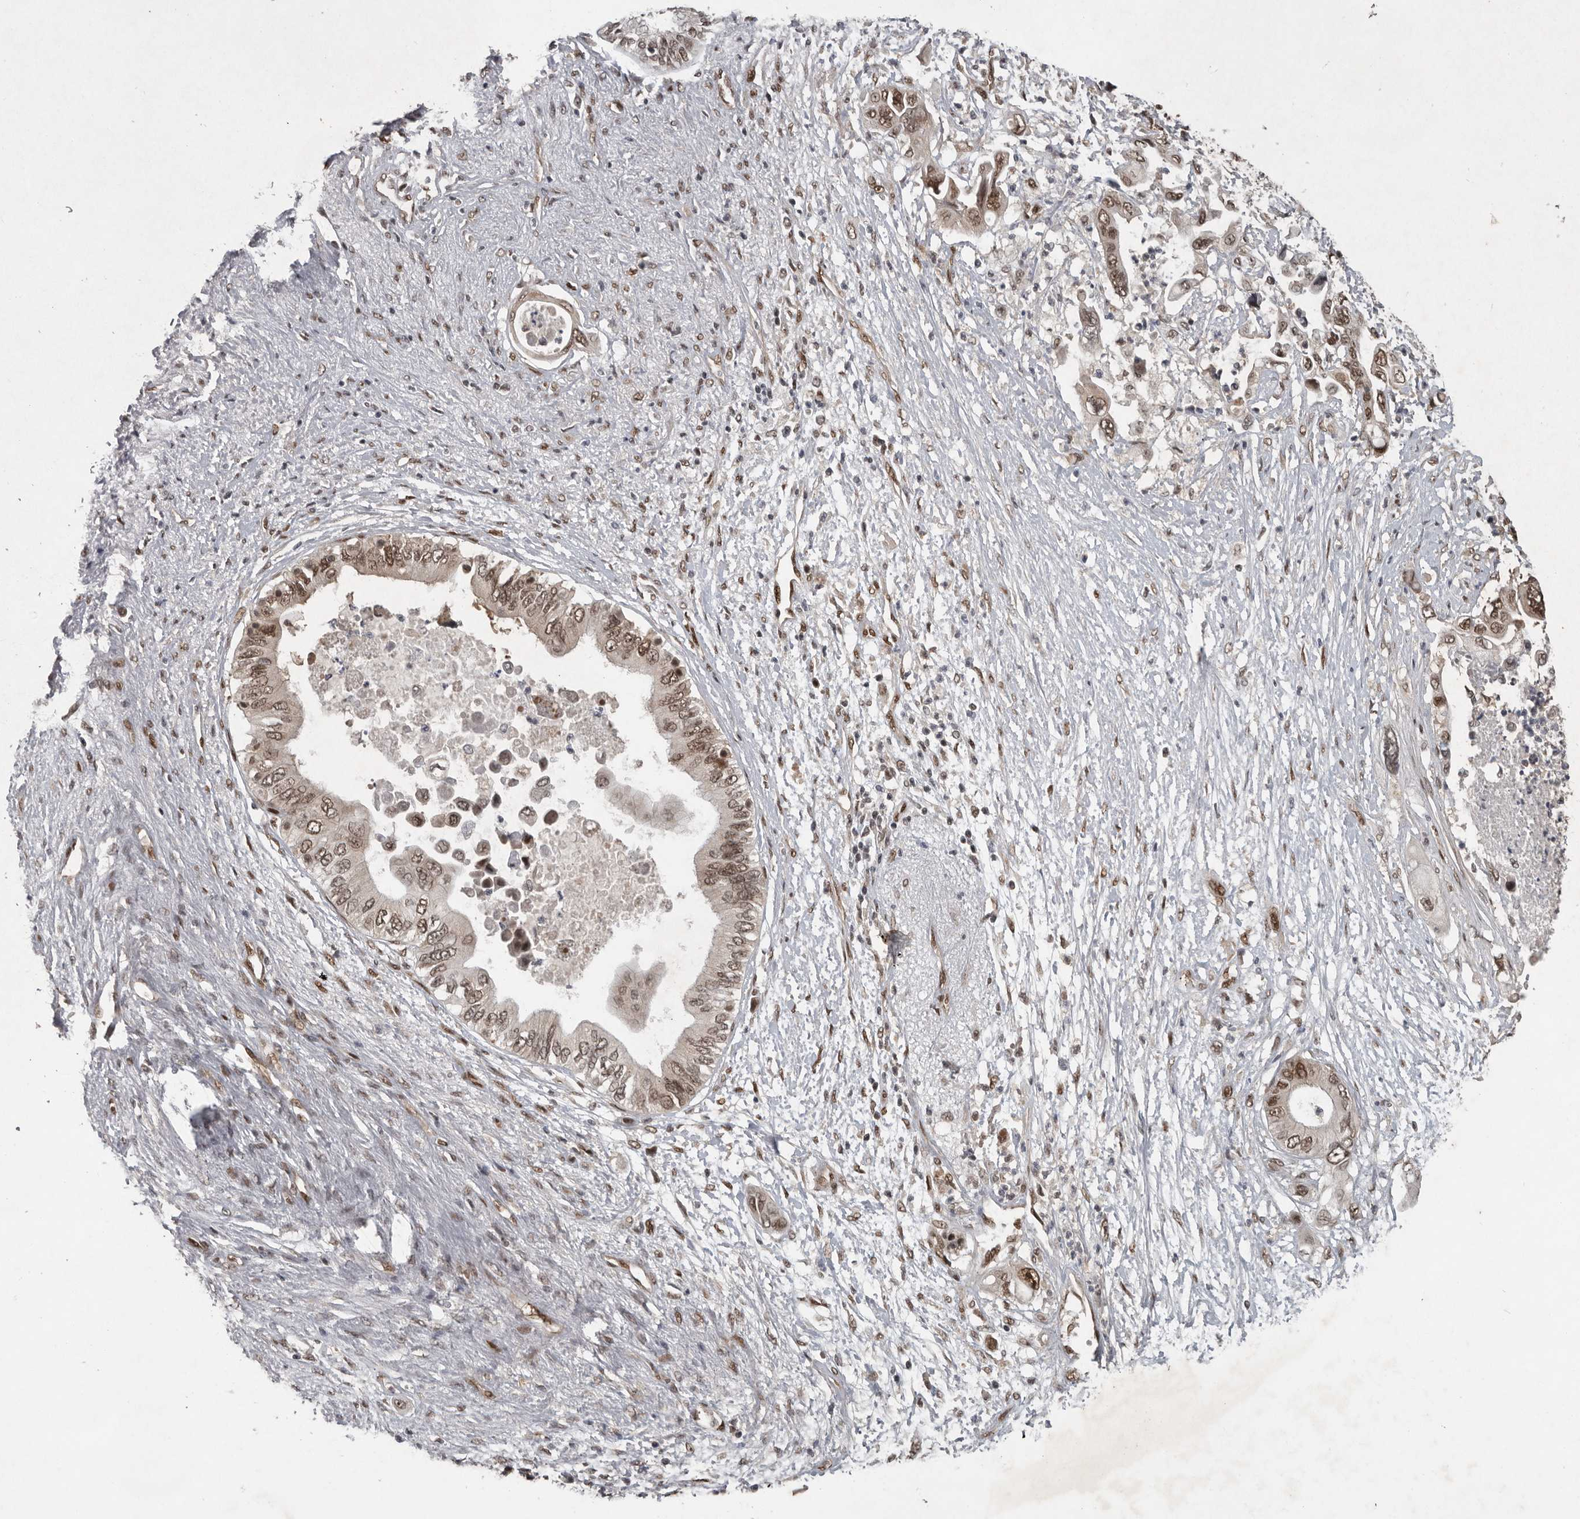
{"staining": {"intensity": "moderate", "quantity": ">75%", "location": "nuclear"}, "tissue": "pancreatic cancer", "cell_type": "Tumor cells", "image_type": "cancer", "snomed": [{"axis": "morphology", "description": "Adenocarcinoma, NOS"}, {"axis": "topography", "description": "Pancreas"}], "caption": "DAB immunohistochemical staining of pancreatic adenocarcinoma exhibits moderate nuclear protein positivity in about >75% of tumor cells. (DAB IHC, brown staining for protein, blue staining for nuclei).", "gene": "CDC27", "patient": {"sex": "male", "age": 66}}